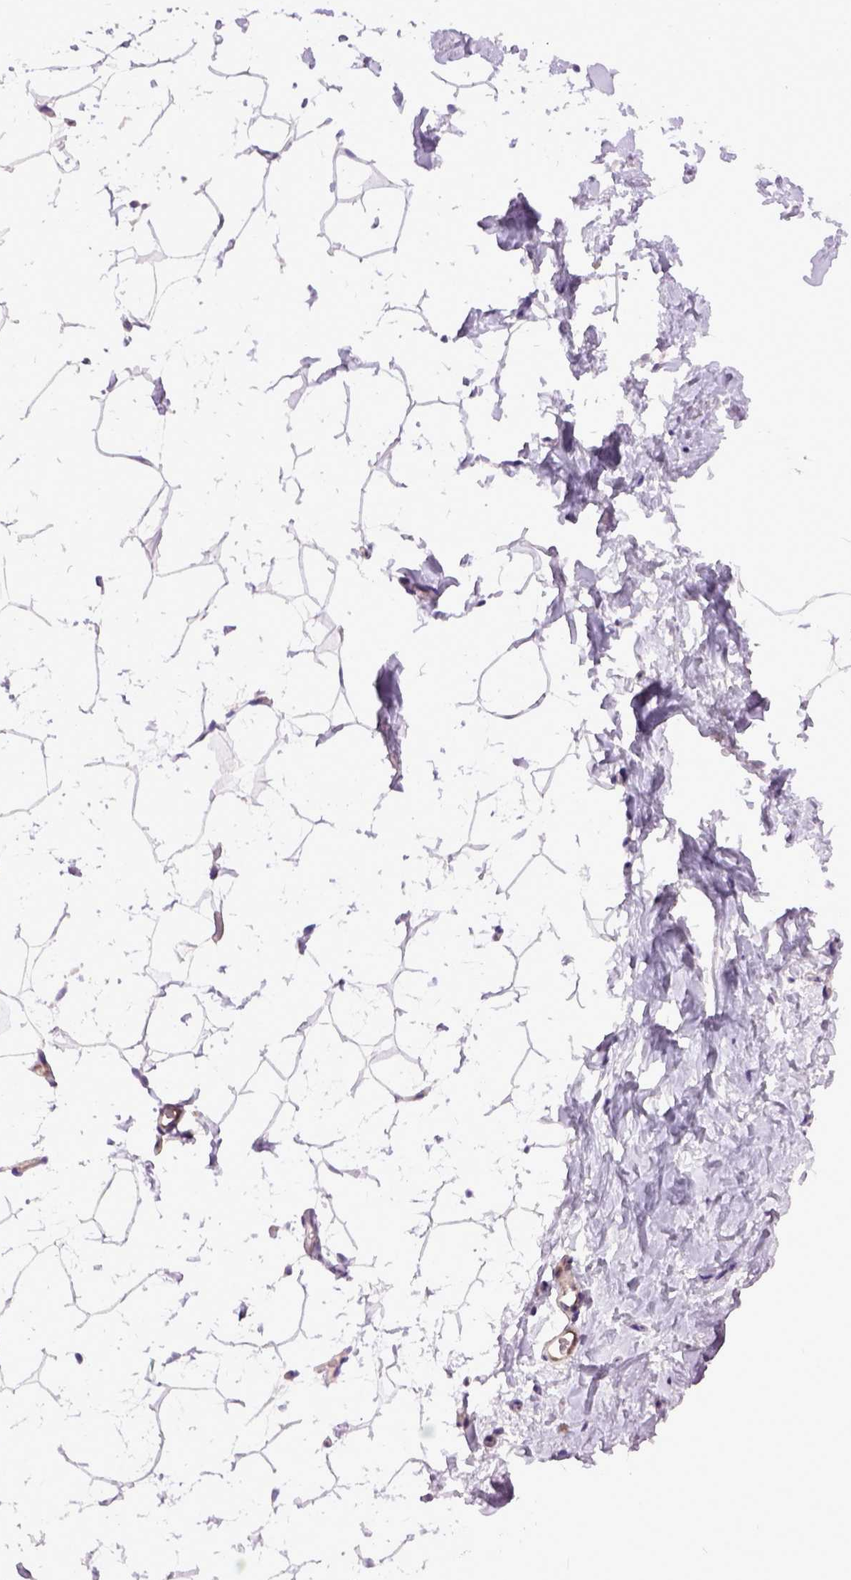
{"staining": {"intensity": "negative", "quantity": "none", "location": "none"}, "tissue": "breast", "cell_type": "Adipocytes", "image_type": "normal", "snomed": [{"axis": "morphology", "description": "Normal tissue, NOS"}, {"axis": "topography", "description": "Breast"}], "caption": "DAB immunohistochemical staining of benign breast reveals no significant positivity in adipocytes. The staining is performed using DAB brown chromogen with nuclei counter-stained in using hematoxylin.", "gene": "ENG", "patient": {"sex": "female", "age": 32}}